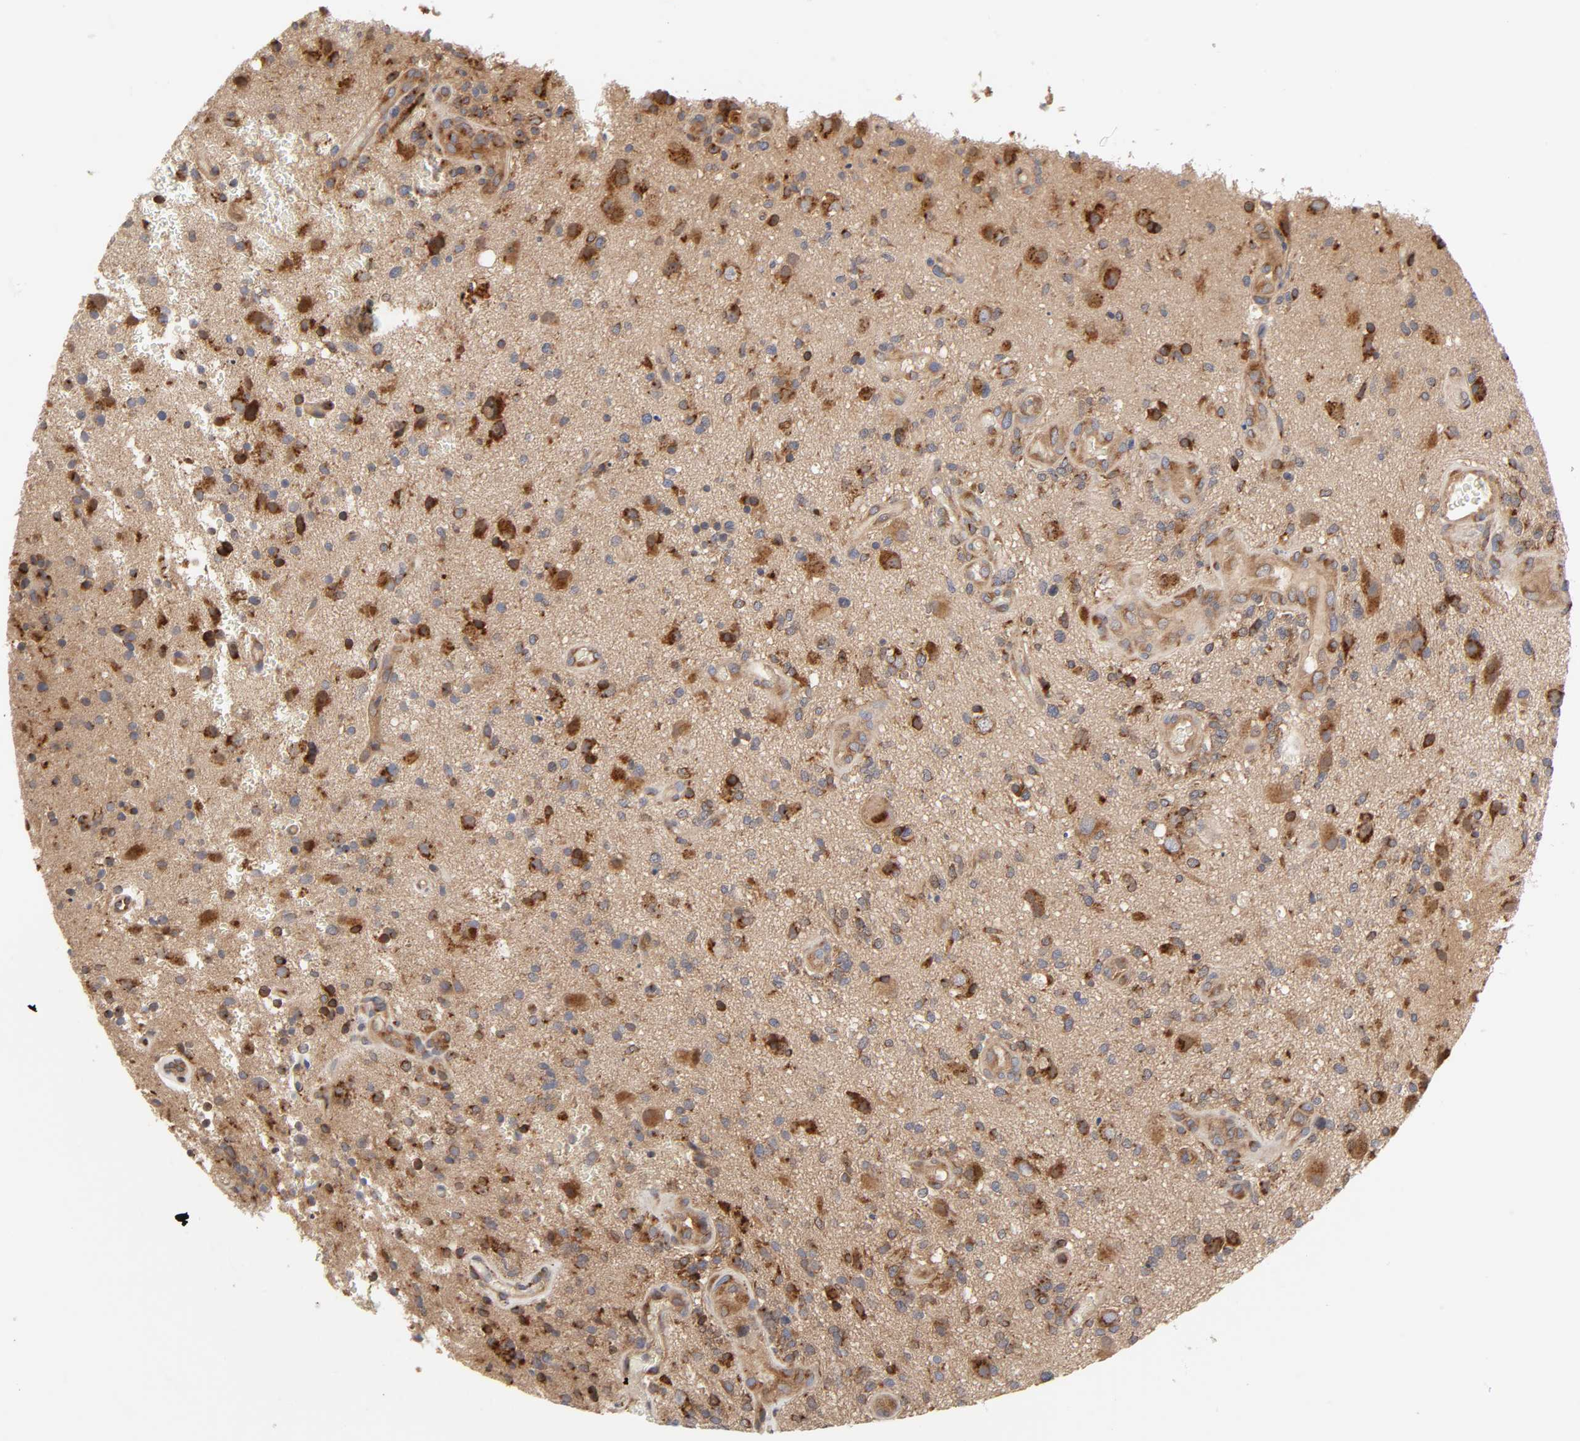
{"staining": {"intensity": "strong", "quantity": ">75%", "location": "cytoplasmic/membranous"}, "tissue": "glioma", "cell_type": "Tumor cells", "image_type": "cancer", "snomed": [{"axis": "morphology", "description": "Normal tissue, NOS"}, {"axis": "morphology", "description": "Glioma, malignant, High grade"}, {"axis": "topography", "description": "Cerebral cortex"}], "caption": "A micrograph of human high-grade glioma (malignant) stained for a protein displays strong cytoplasmic/membranous brown staining in tumor cells.", "gene": "GNPTG", "patient": {"sex": "male", "age": 75}}